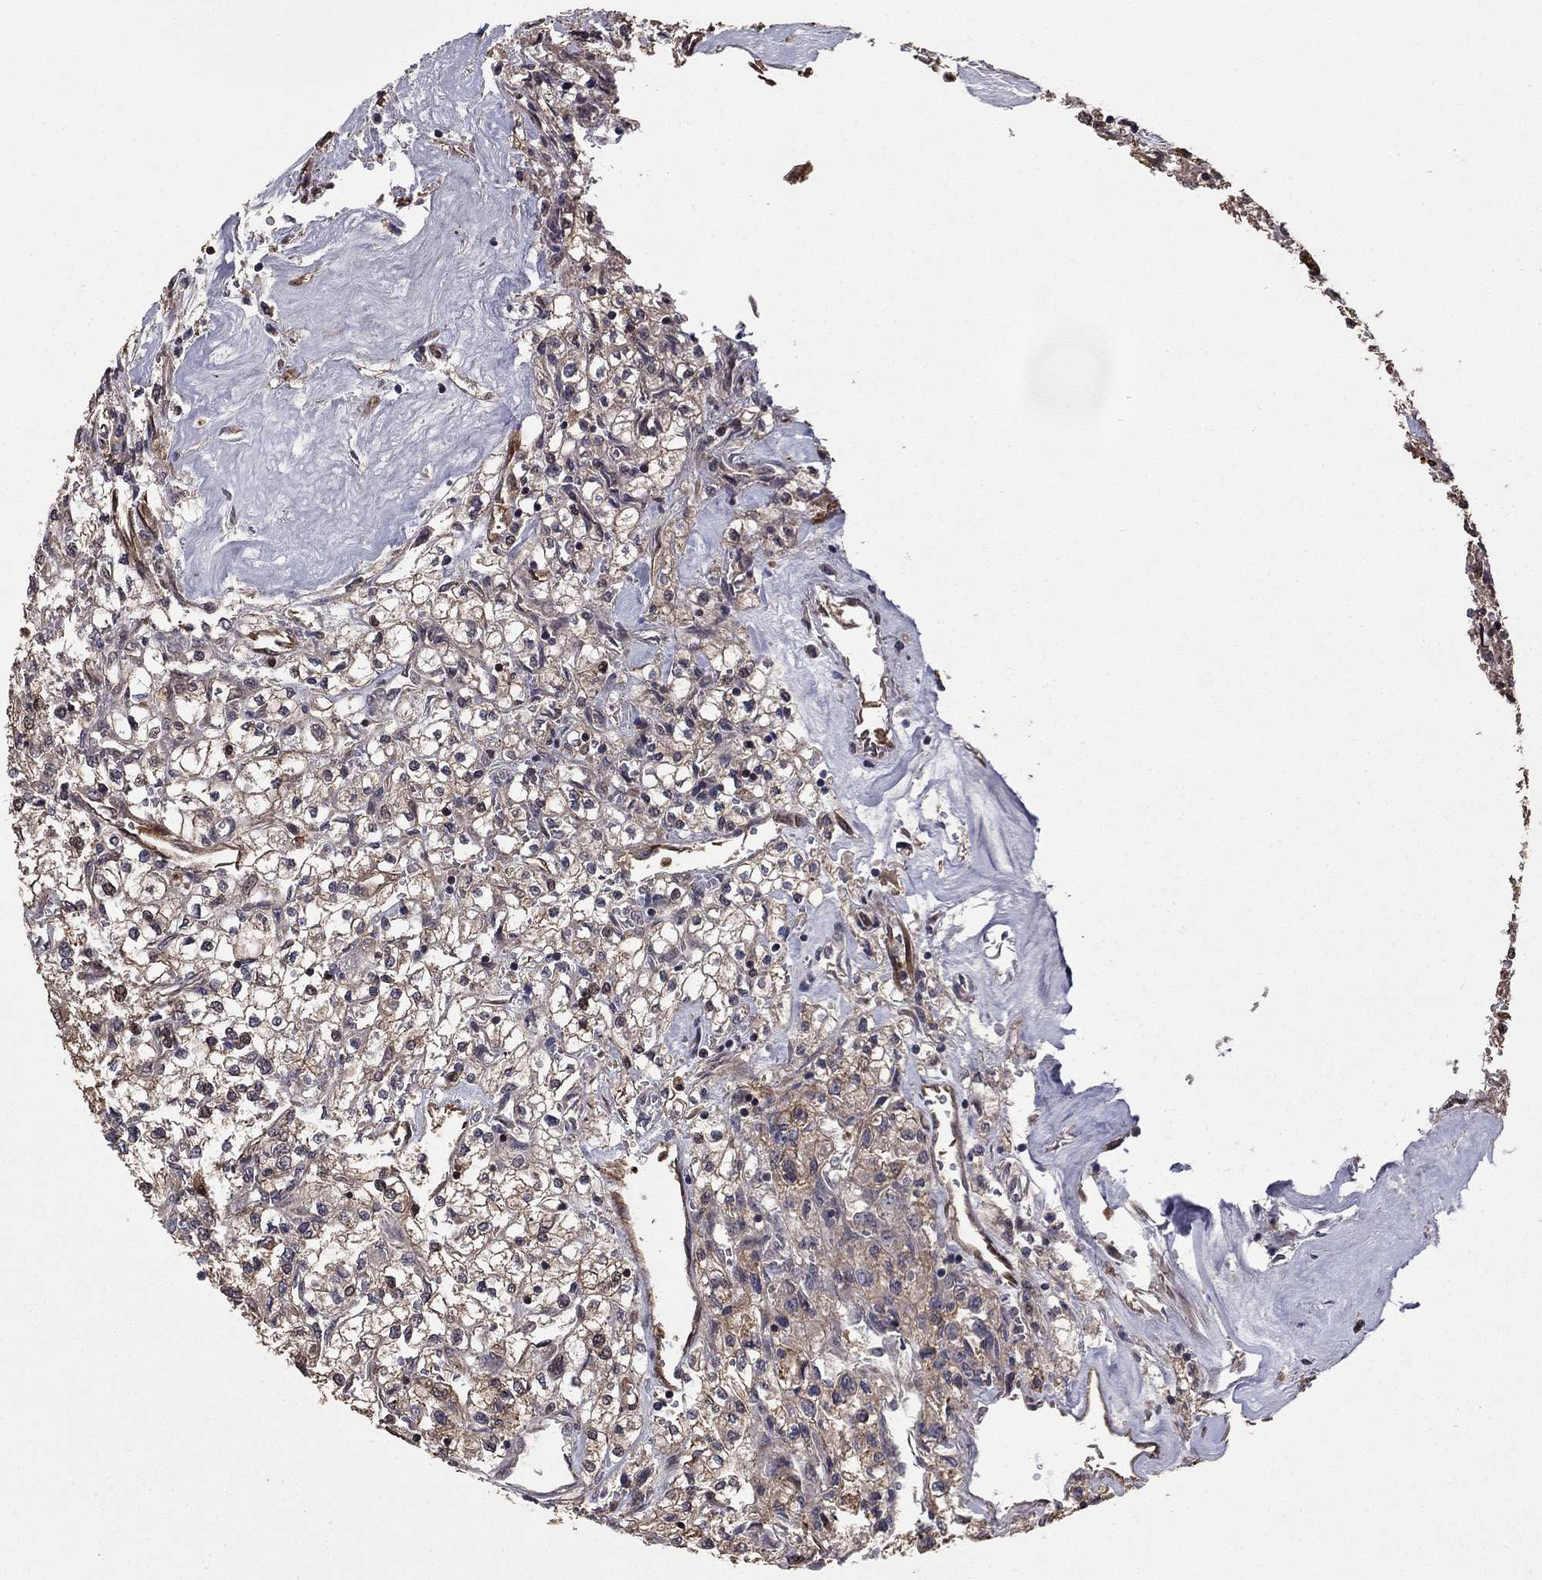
{"staining": {"intensity": "negative", "quantity": "none", "location": "none"}, "tissue": "renal cancer", "cell_type": "Tumor cells", "image_type": "cancer", "snomed": [{"axis": "morphology", "description": "Adenocarcinoma, NOS"}, {"axis": "topography", "description": "Kidney"}], "caption": "The photomicrograph shows no significant staining in tumor cells of renal adenocarcinoma.", "gene": "GYG1", "patient": {"sex": "male", "age": 80}}